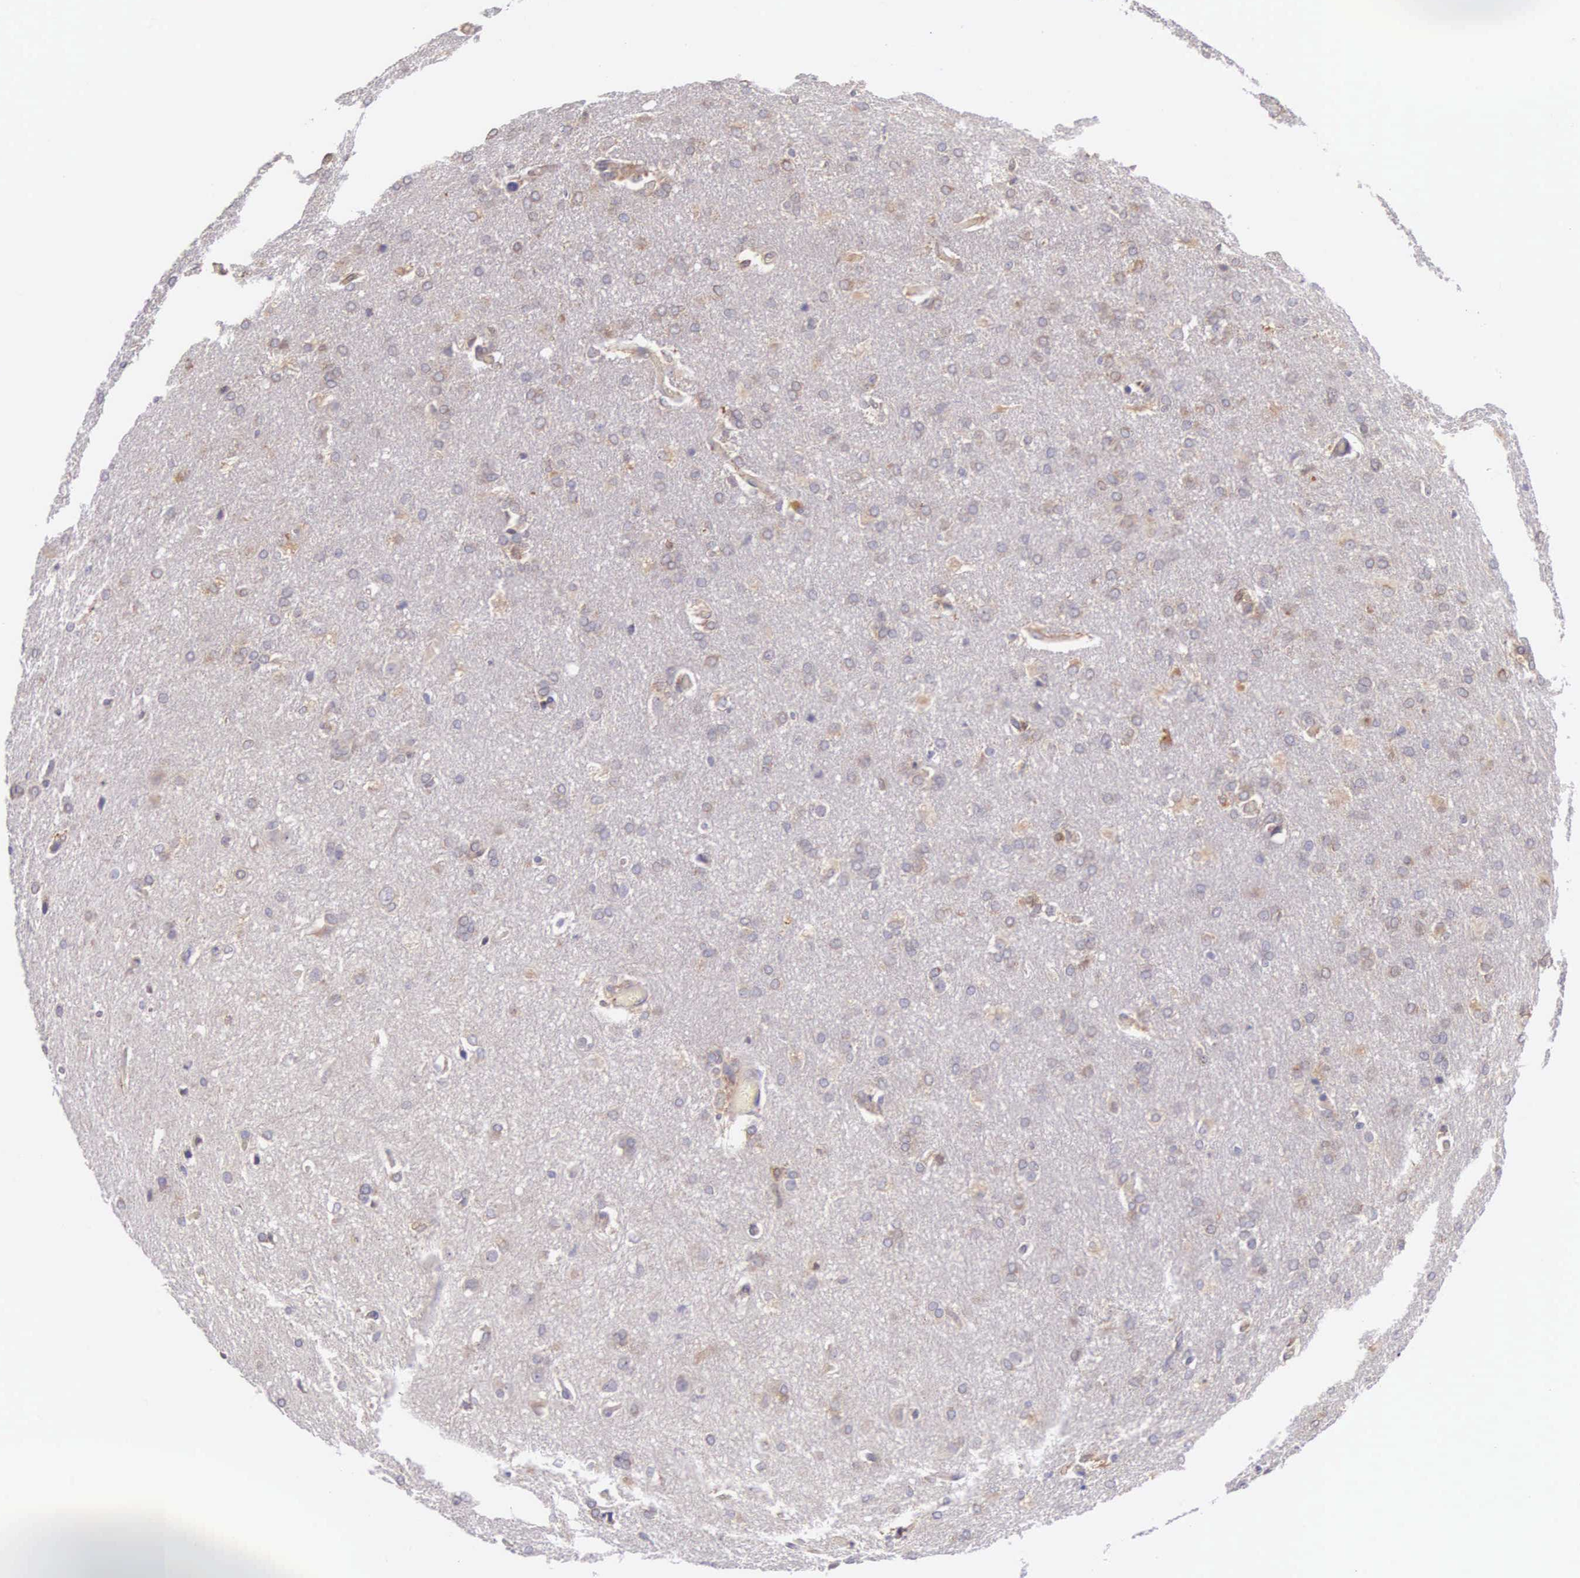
{"staining": {"intensity": "weak", "quantity": ">75%", "location": "cytoplasmic/membranous"}, "tissue": "glioma", "cell_type": "Tumor cells", "image_type": "cancer", "snomed": [{"axis": "morphology", "description": "Glioma, malignant, High grade"}, {"axis": "topography", "description": "Brain"}], "caption": "A low amount of weak cytoplasmic/membranous expression is appreciated in about >75% of tumor cells in malignant high-grade glioma tissue.", "gene": "NSDHL", "patient": {"sex": "male", "age": 68}}